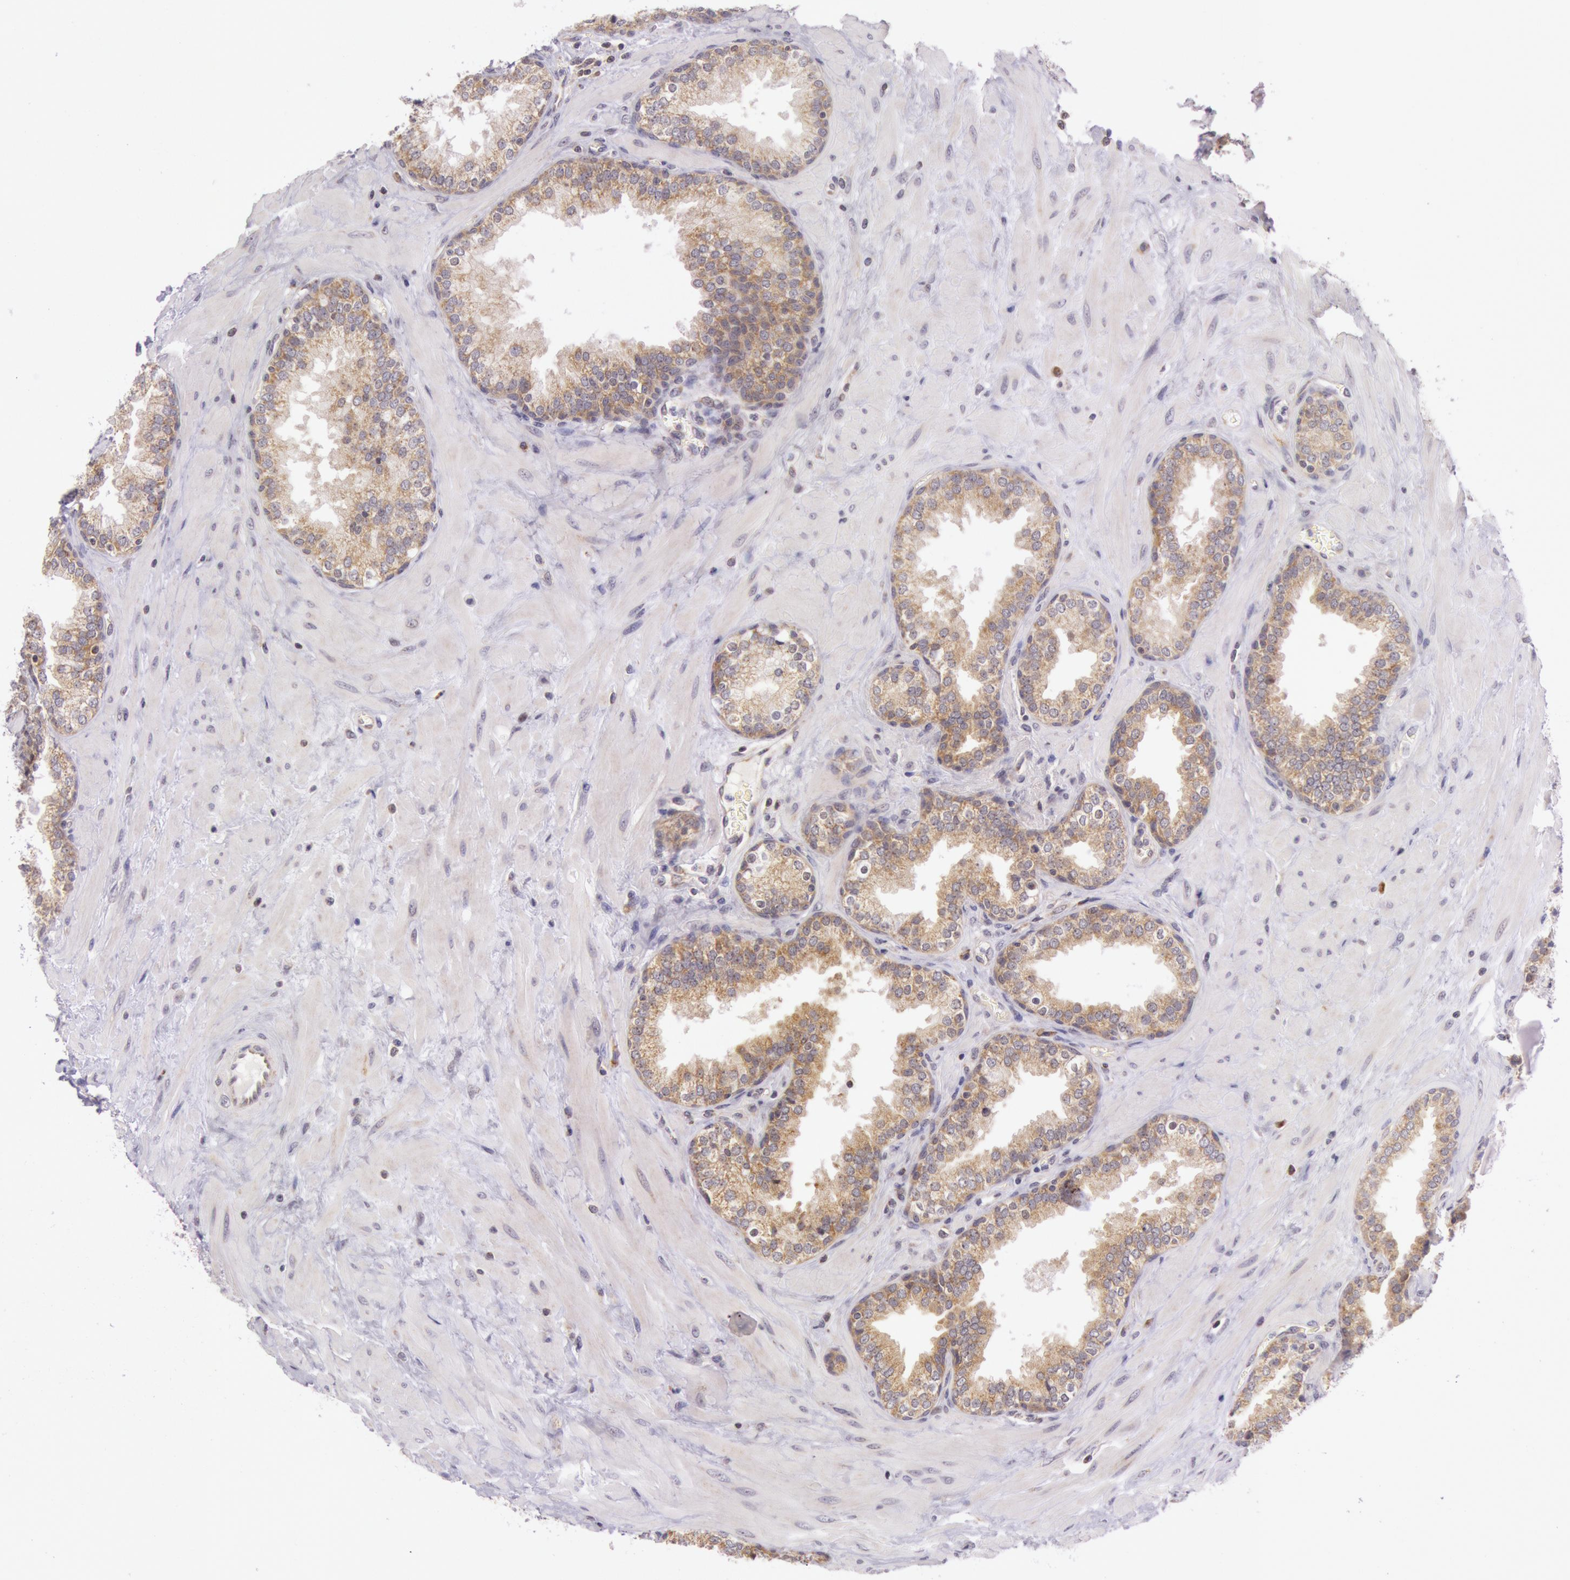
{"staining": {"intensity": "moderate", "quantity": ">75%", "location": "cytoplasmic/membranous"}, "tissue": "prostate", "cell_type": "Glandular cells", "image_type": "normal", "snomed": [{"axis": "morphology", "description": "Normal tissue, NOS"}, {"axis": "topography", "description": "Prostate"}], "caption": "IHC (DAB) staining of normal human prostate reveals moderate cytoplasmic/membranous protein positivity in about >75% of glandular cells. (Stains: DAB (3,3'-diaminobenzidine) in brown, nuclei in blue, Microscopy: brightfield microscopy at high magnification).", "gene": "CDK16", "patient": {"sex": "male", "age": 51}}